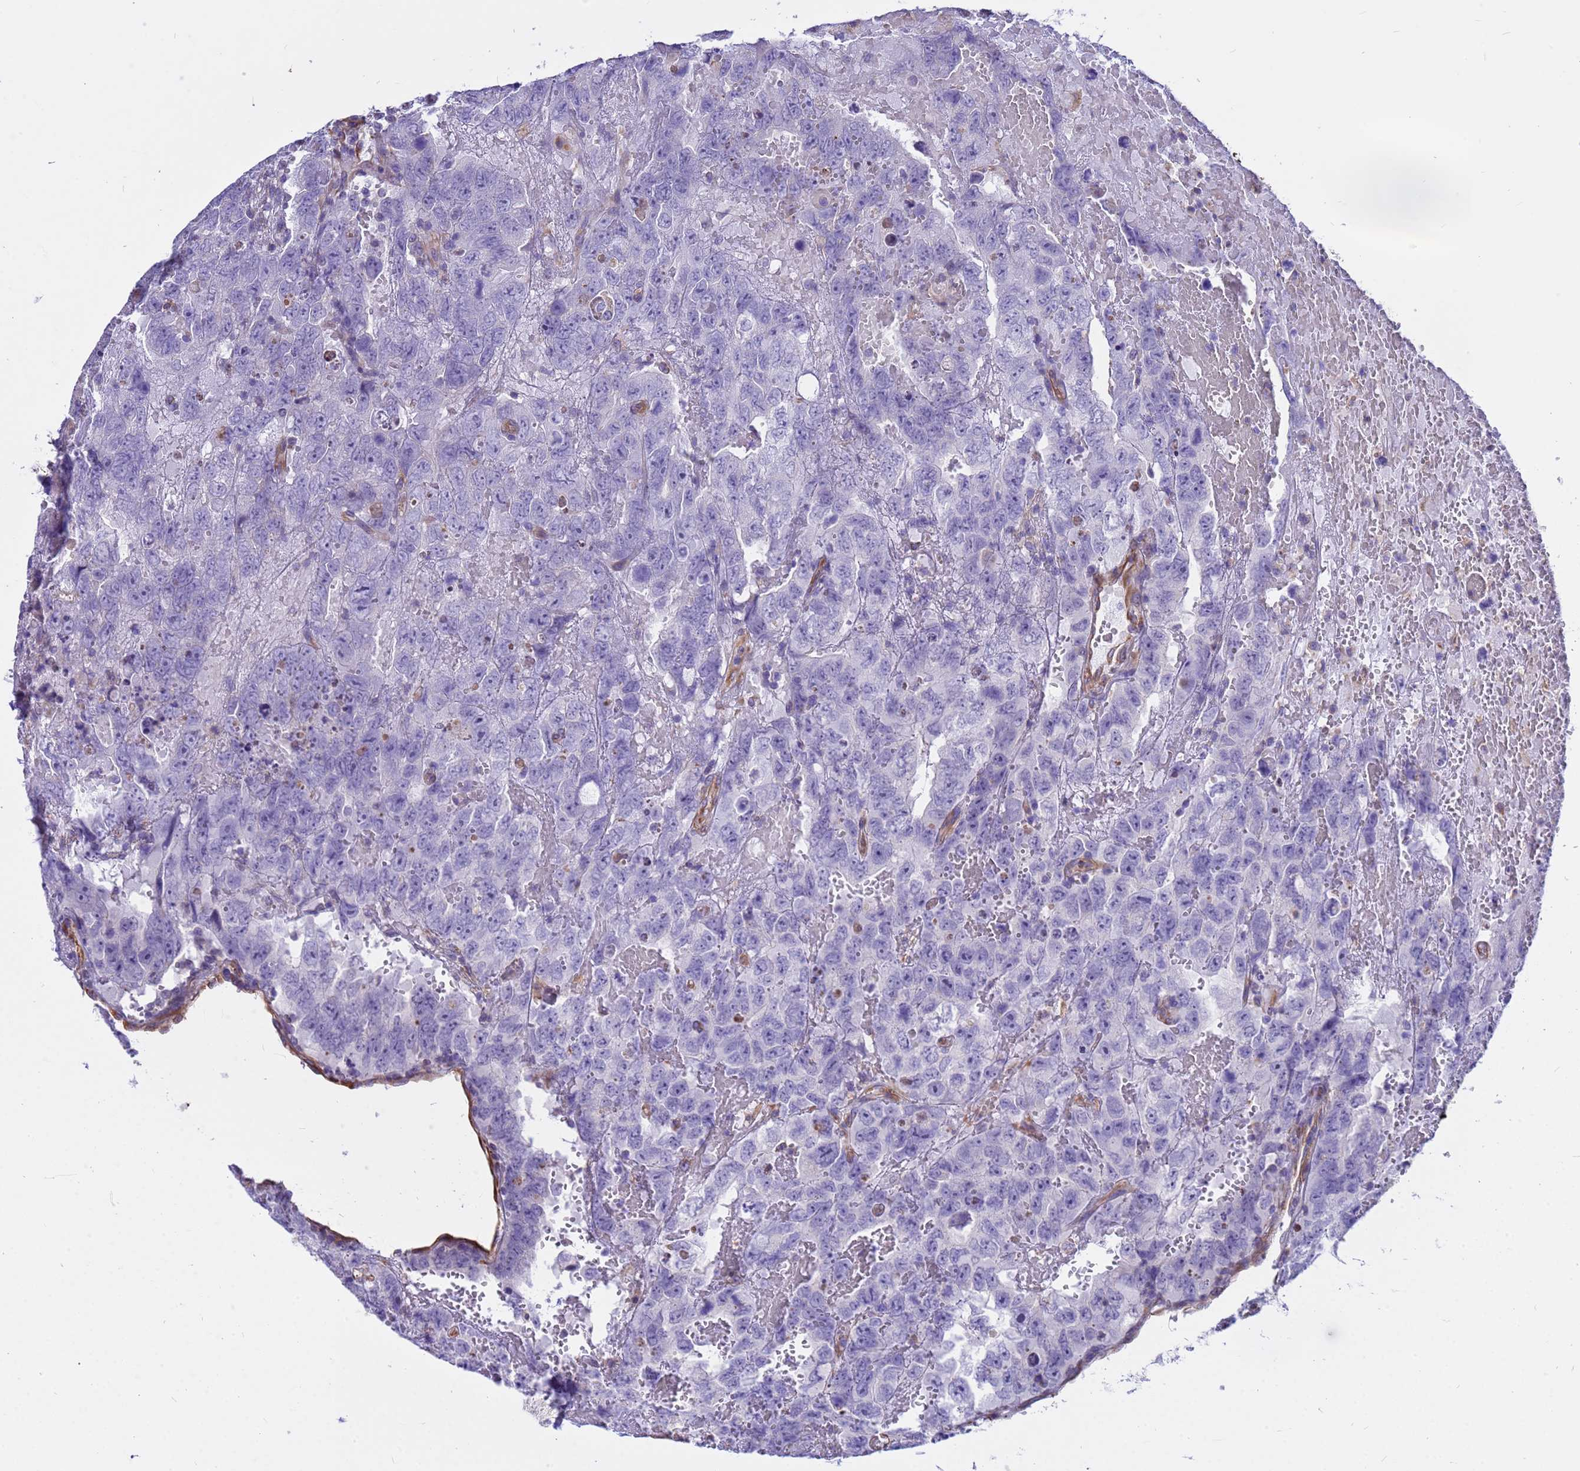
{"staining": {"intensity": "negative", "quantity": "none", "location": "none"}, "tissue": "testis cancer", "cell_type": "Tumor cells", "image_type": "cancer", "snomed": [{"axis": "morphology", "description": "Carcinoma, Embryonal, NOS"}, {"axis": "topography", "description": "Testis"}], "caption": "This is an IHC photomicrograph of embryonal carcinoma (testis). There is no positivity in tumor cells.", "gene": "TCEAL3", "patient": {"sex": "male", "age": 45}}